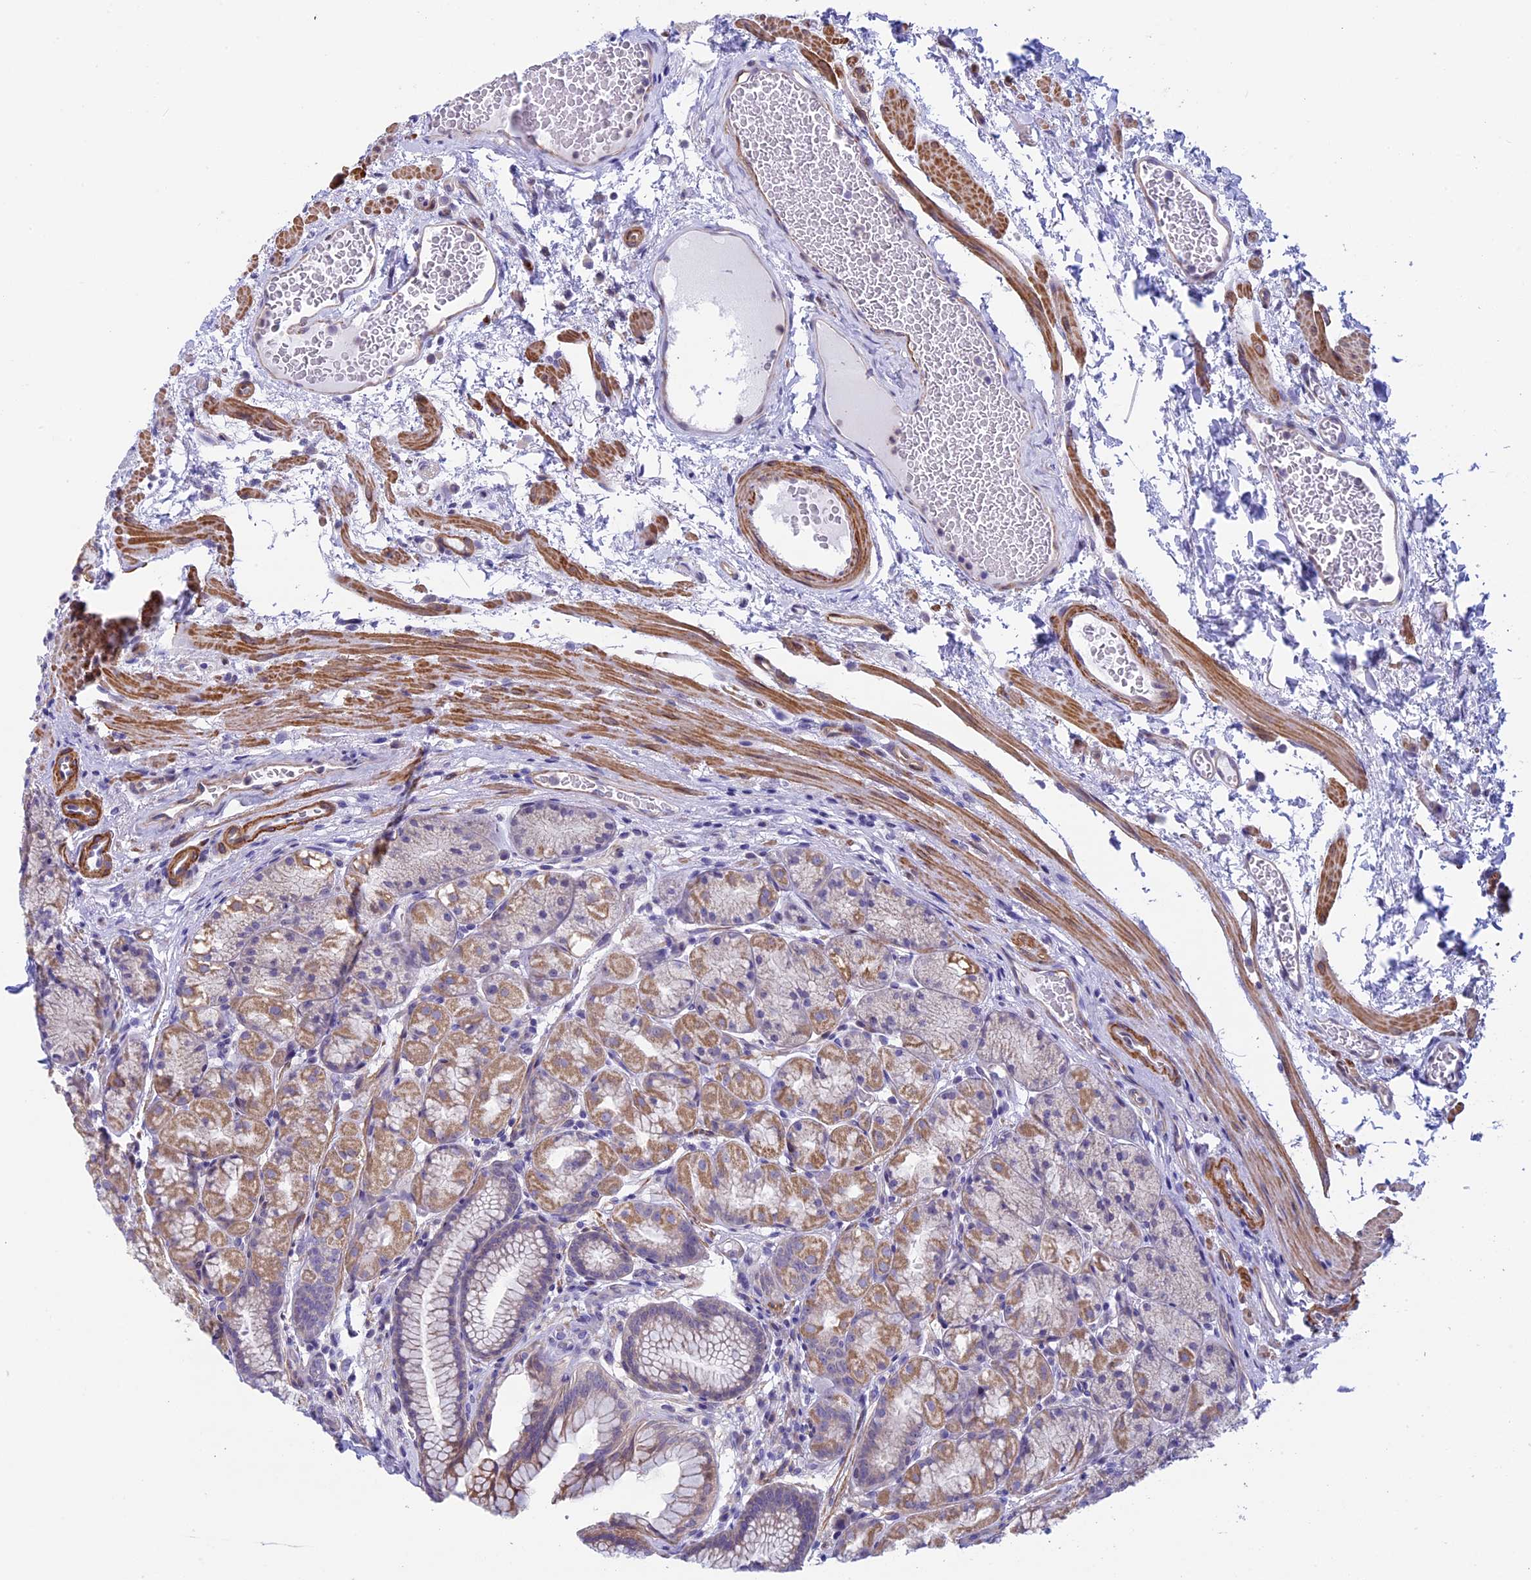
{"staining": {"intensity": "moderate", "quantity": "25%-75%", "location": "cytoplasmic/membranous"}, "tissue": "stomach", "cell_type": "Glandular cells", "image_type": "normal", "snomed": [{"axis": "morphology", "description": "Normal tissue, NOS"}, {"axis": "topography", "description": "Stomach"}], "caption": "This is an image of immunohistochemistry staining of benign stomach, which shows moderate staining in the cytoplasmic/membranous of glandular cells.", "gene": "IGSF6", "patient": {"sex": "male", "age": 63}}